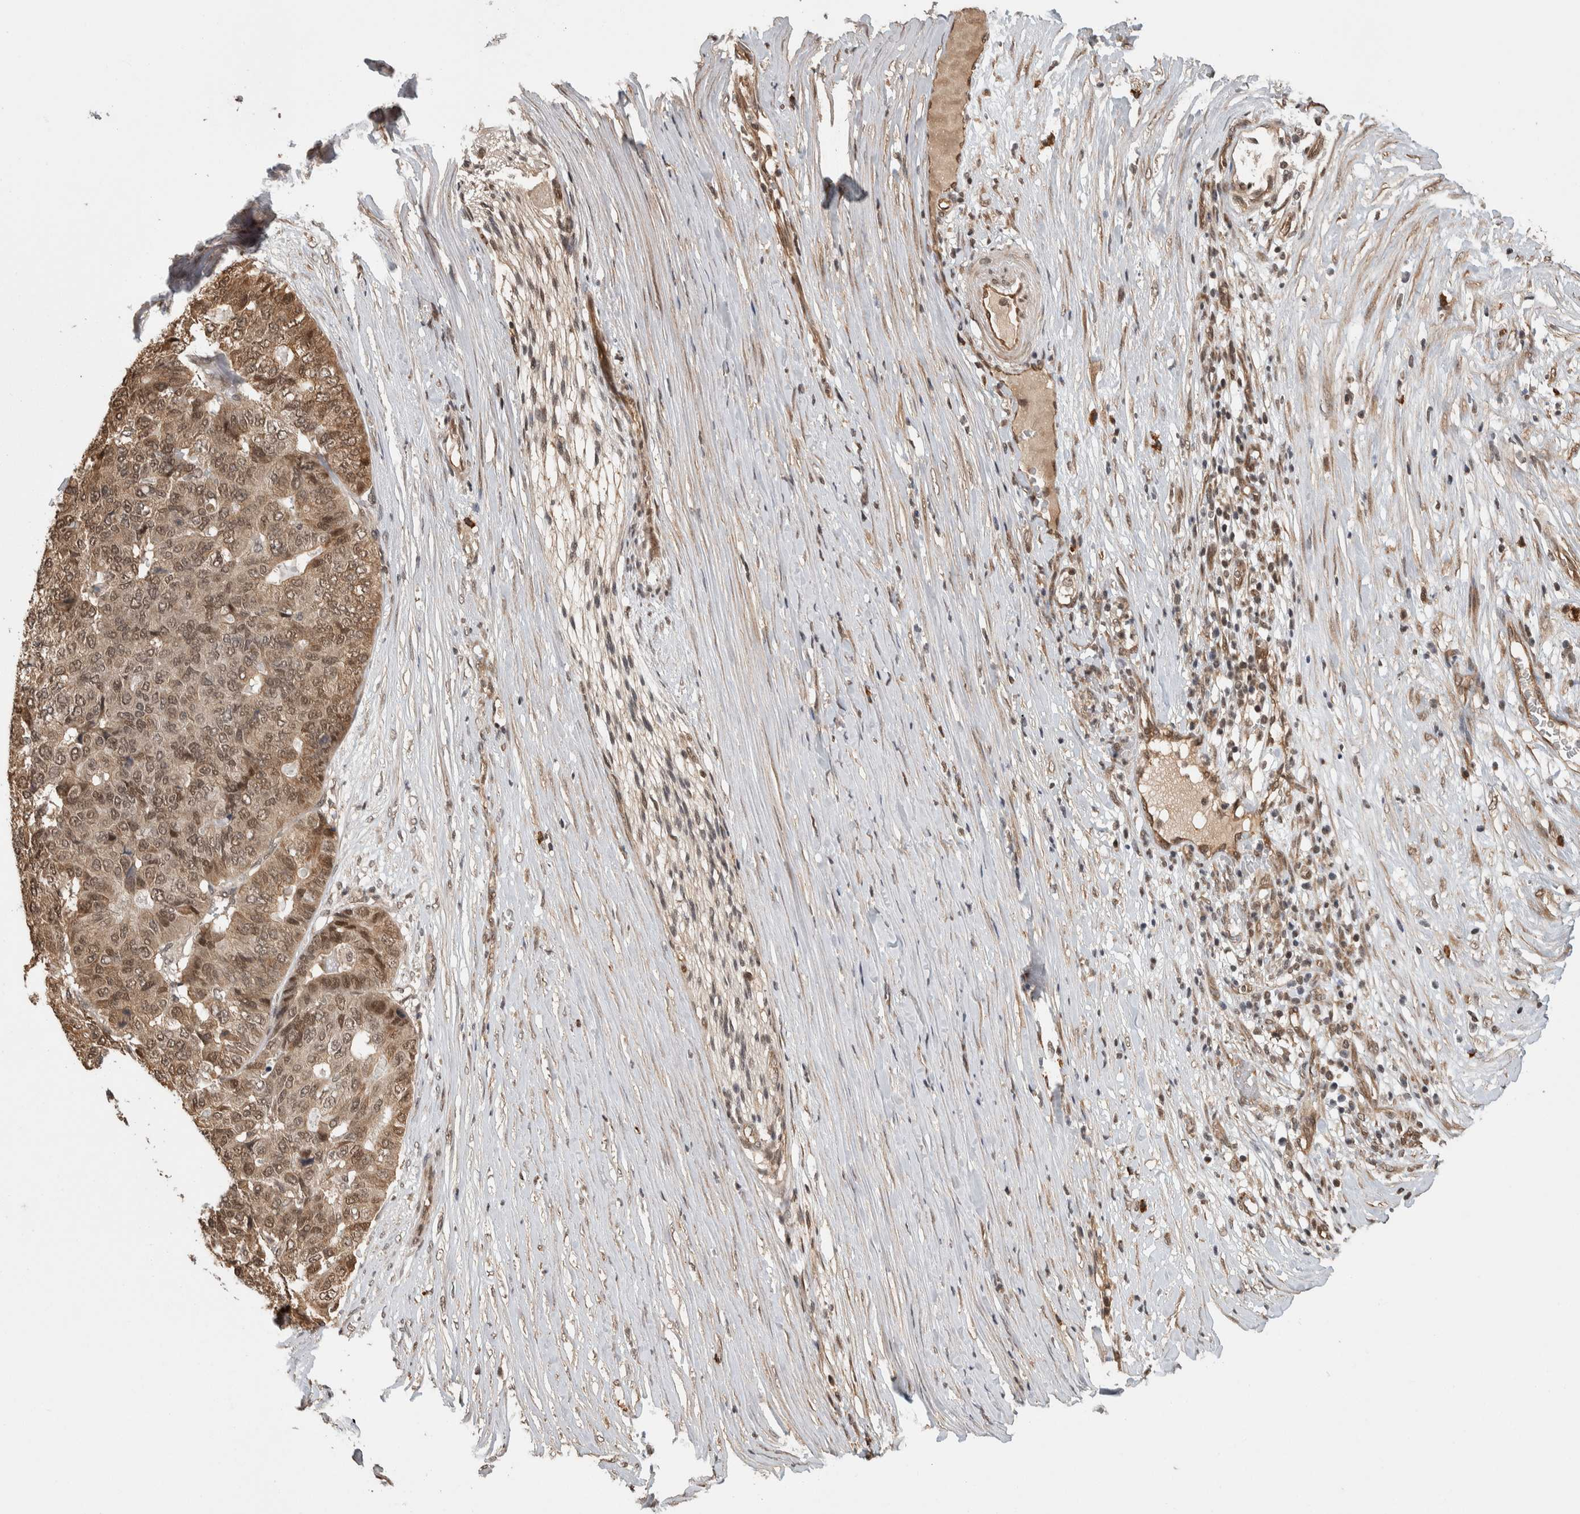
{"staining": {"intensity": "moderate", "quantity": ">75%", "location": "cytoplasmic/membranous,nuclear"}, "tissue": "pancreatic cancer", "cell_type": "Tumor cells", "image_type": "cancer", "snomed": [{"axis": "morphology", "description": "Adenocarcinoma, NOS"}, {"axis": "topography", "description": "Pancreas"}], "caption": "Protein analysis of pancreatic cancer (adenocarcinoma) tissue displays moderate cytoplasmic/membranous and nuclear positivity in approximately >75% of tumor cells.", "gene": "ZNF592", "patient": {"sex": "male", "age": 50}}